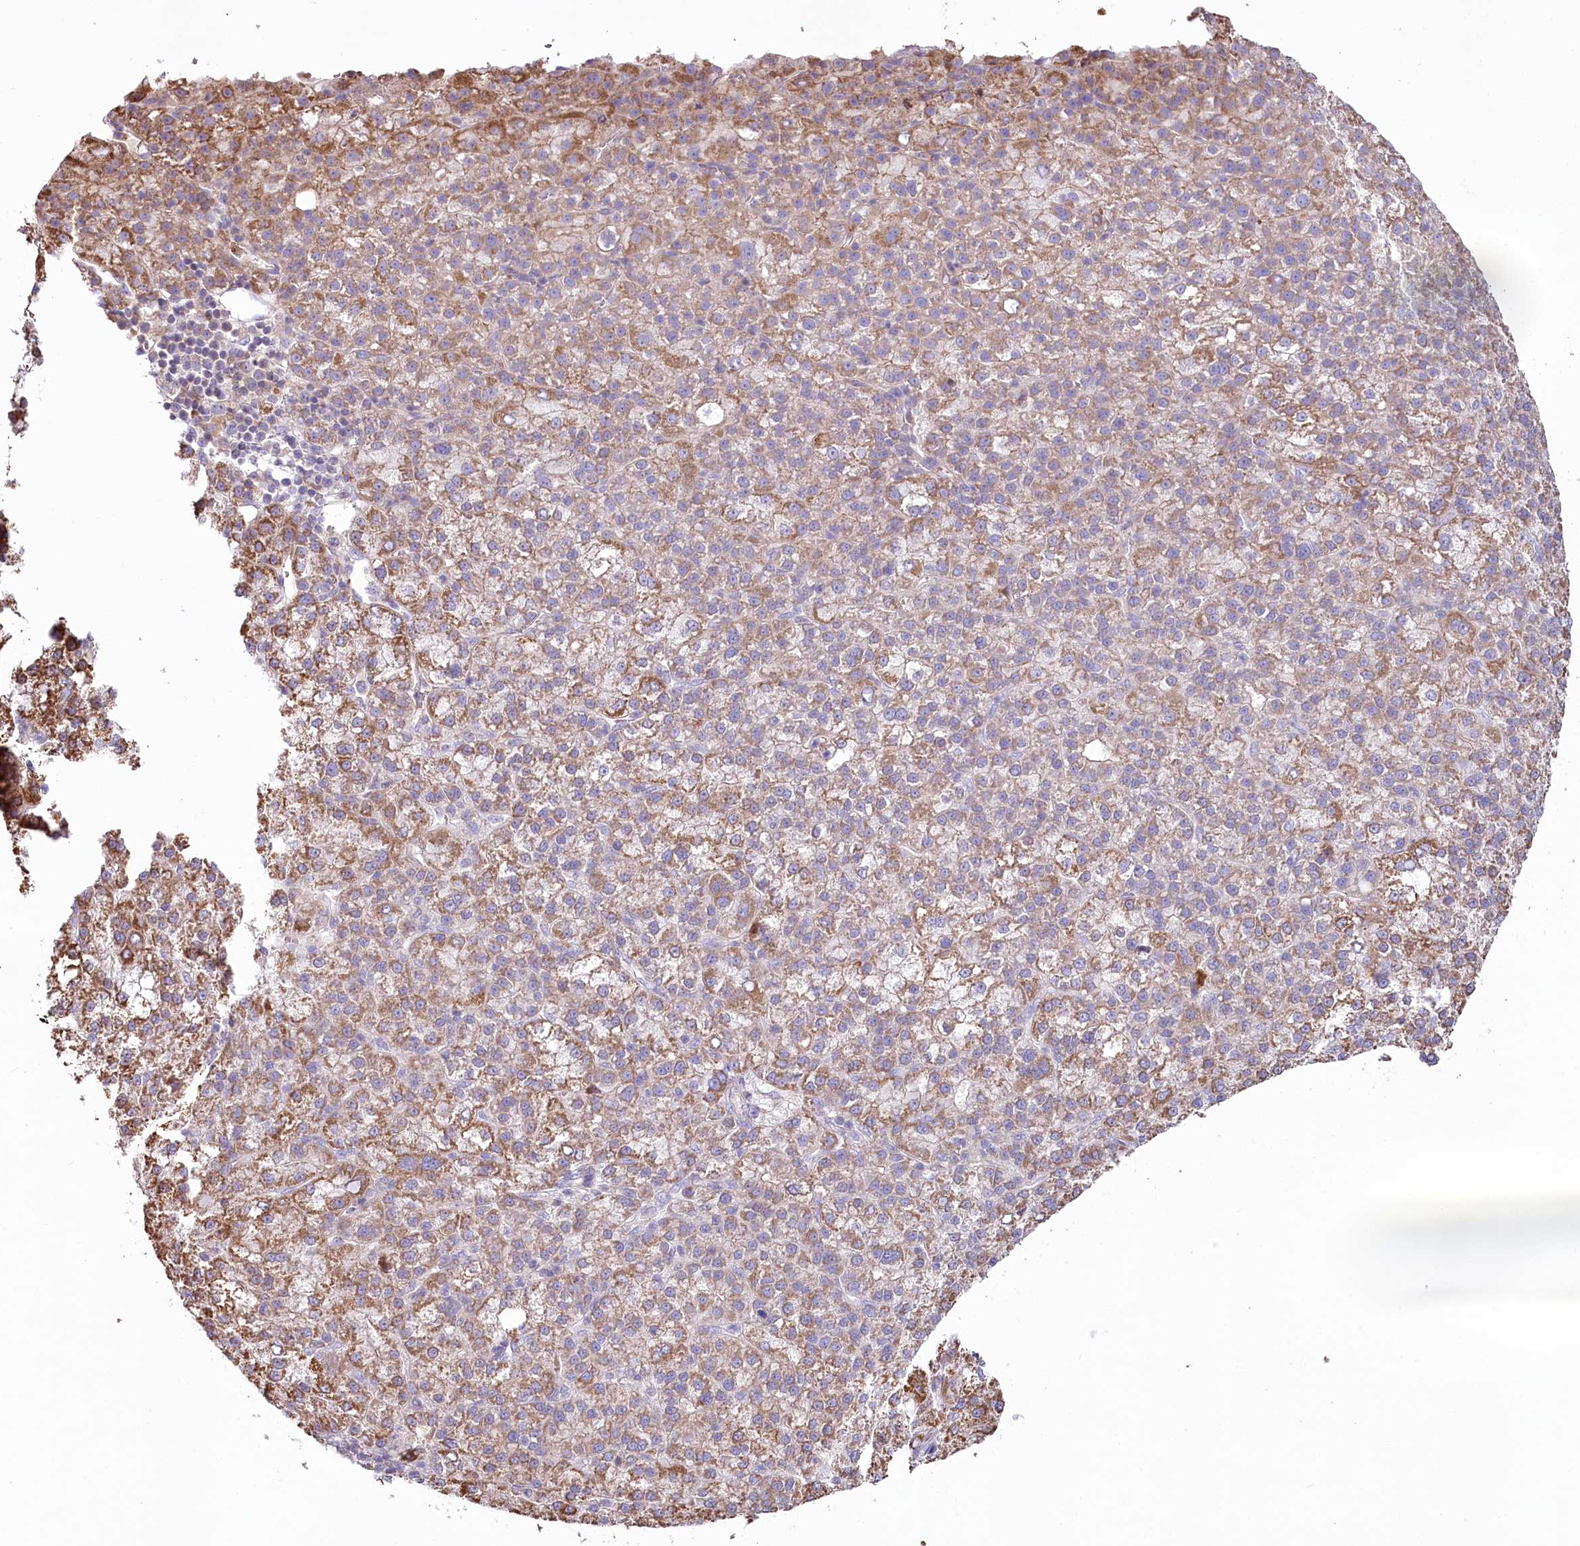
{"staining": {"intensity": "moderate", "quantity": ">75%", "location": "cytoplasmic/membranous"}, "tissue": "liver cancer", "cell_type": "Tumor cells", "image_type": "cancer", "snomed": [{"axis": "morphology", "description": "Carcinoma, Hepatocellular, NOS"}, {"axis": "topography", "description": "Liver"}], "caption": "Moderate cytoplasmic/membranous staining is seen in approximately >75% of tumor cells in hepatocellular carcinoma (liver).", "gene": "SLC6A11", "patient": {"sex": "female", "age": 58}}